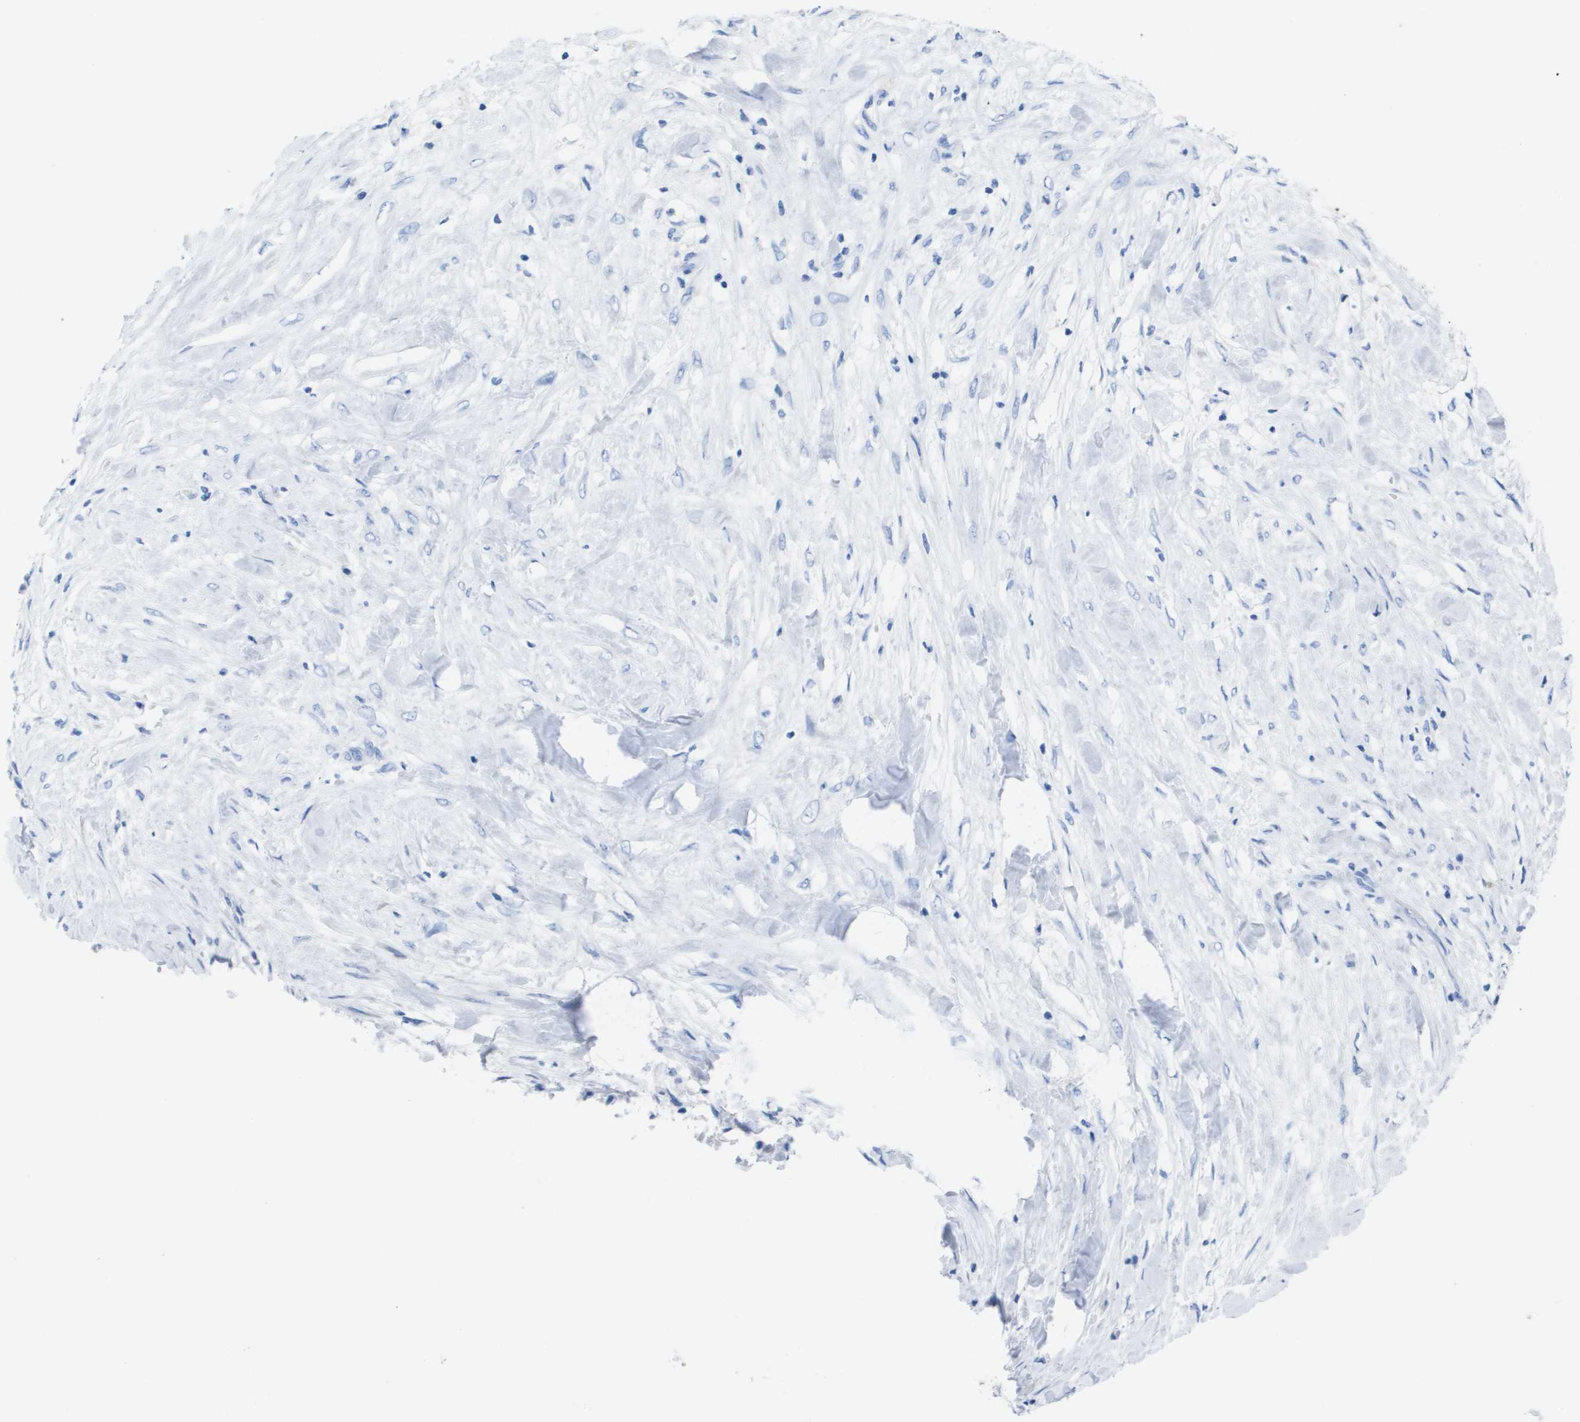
{"staining": {"intensity": "negative", "quantity": "none", "location": "none"}, "tissue": "liver cancer", "cell_type": "Tumor cells", "image_type": "cancer", "snomed": [{"axis": "morphology", "description": "Cholangiocarcinoma"}, {"axis": "topography", "description": "Liver"}], "caption": "This is an immunohistochemistry (IHC) histopathology image of human liver cholangiocarcinoma. There is no positivity in tumor cells.", "gene": "KCNA3", "patient": {"sex": "female", "age": 73}}